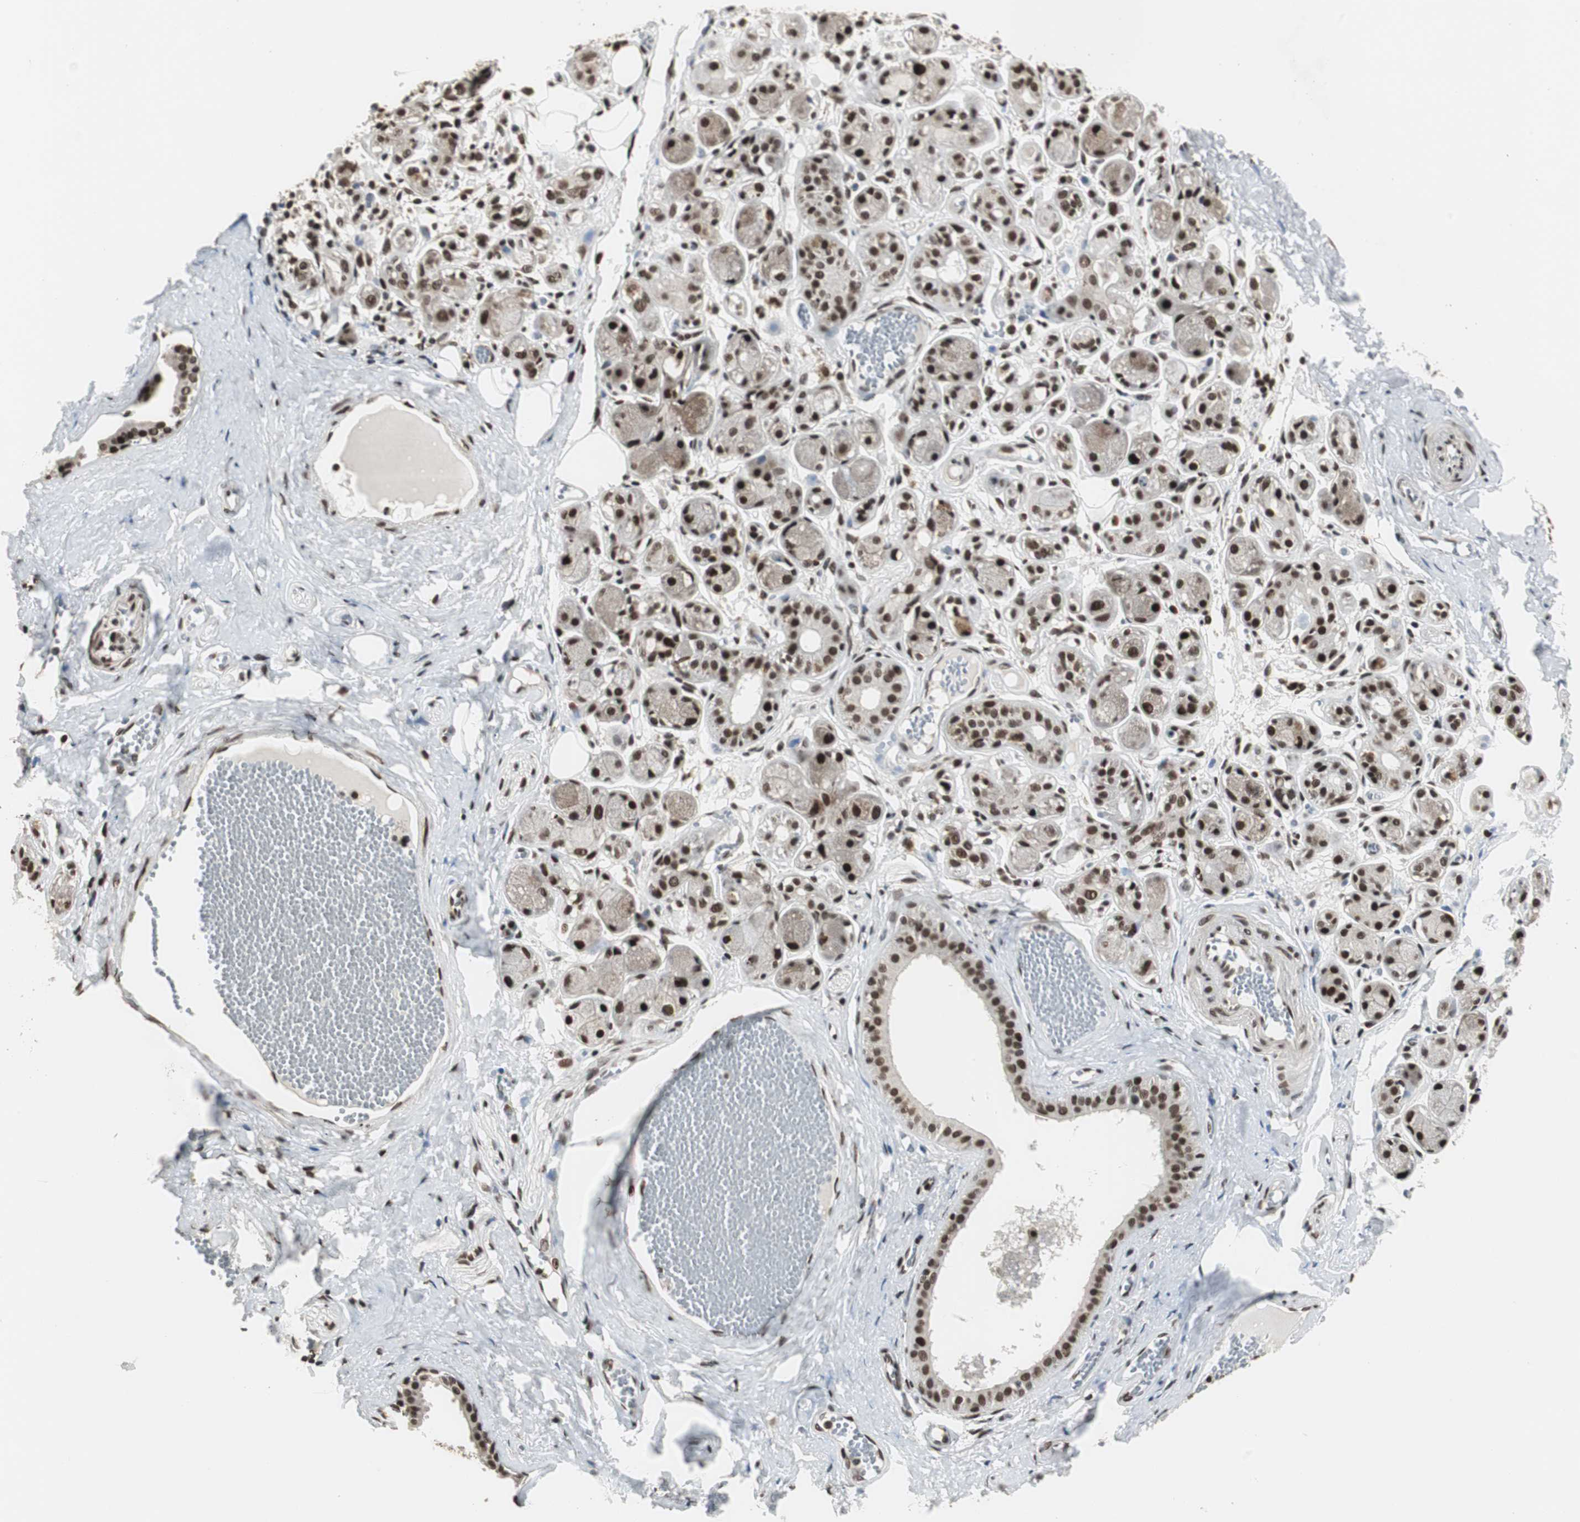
{"staining": {"intensity": "strong", "quantity": ">75%", "location": "nuclear"}, "tissue": "adipose tissue", "cell_type": "Adipocytes", "image_type": "normal", "snomed": [{"axis": "morphology", "description": "Normal tissue, NOS"}, {"axis": "morphology", "description": "Inflammation, NOS"}, {"axis": "topography", "description": "Vascular tissue"}, {"axis": "topography", "description": "Salivary gland"}], "caption": "Immunohistochemical staining of benign human adipose tissue exhibits strong nuclear protein staining in about >75% of adipocytes. The staining was performed using DAB to visualize the protein expression in brown, while the nuclei were stained in blue with hematoxylin (Magnification: 20x).", "gene": "CDK9", "patient": {"sex": "female", "age": 75}}